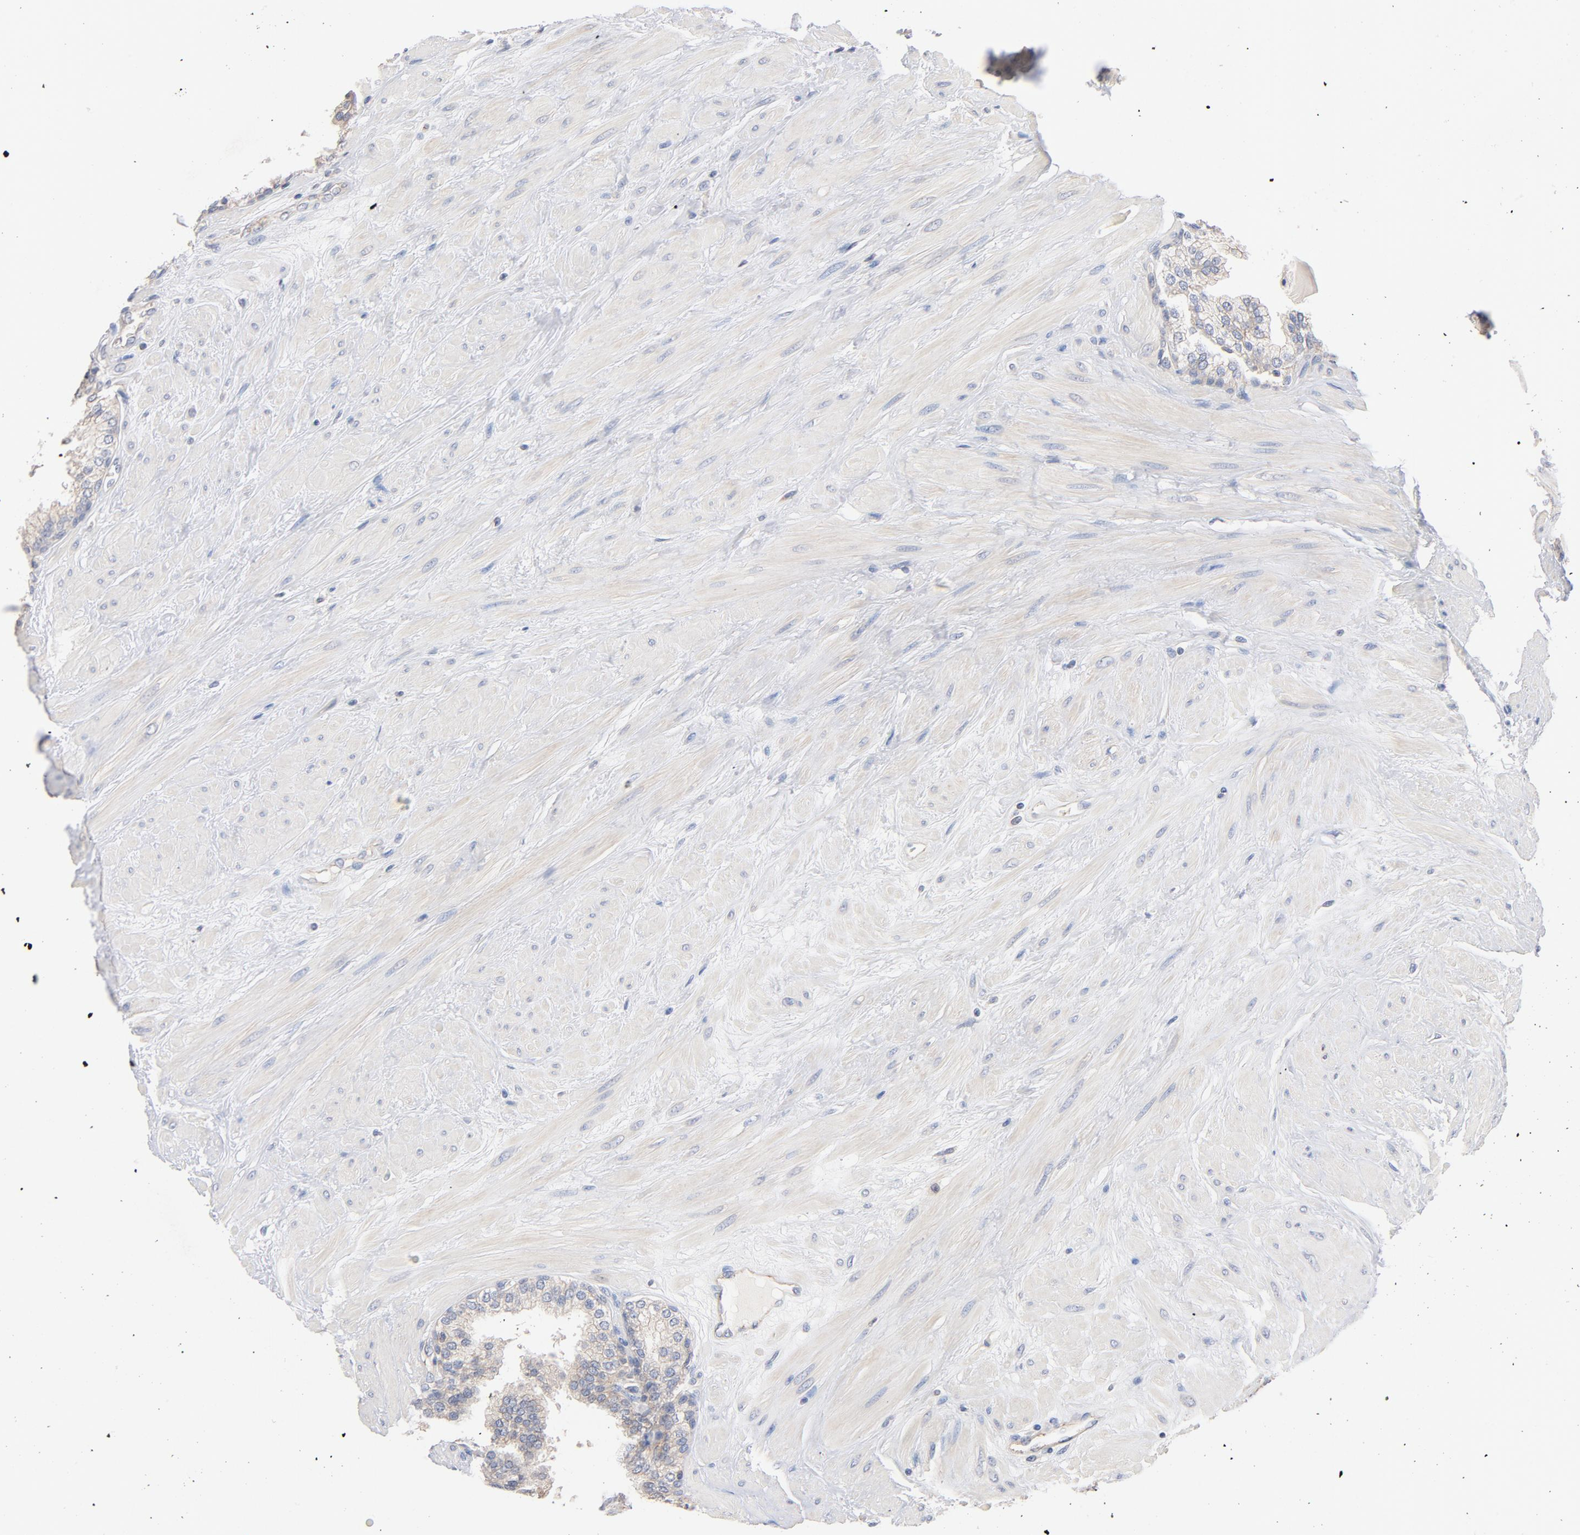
{"staining": {"intensity": "moderate", "quantity": ">75%", "location": "cytoplasmic/membranous"}, "tissue": "prostate", "cell_type": "Glandular cells", "image_type": "normal", "snomed": [{"axis": "morphology", "description": "Normal tissue, NOS"}, {"axis": "topography", "description": "Prostate"}], "caption": "Immunohistochemistry (IHC) (DAB (3,3'-diaminobenzidine)) staining of normal human prostate reveals moderate cytoplasmic/membranous protein expression in about >75% of glandular cells. (DAB = brown stain, brightfield microscopy at high magnification).", "gene": "STRN3", "patient": {"sex": "male", "age": 51}}